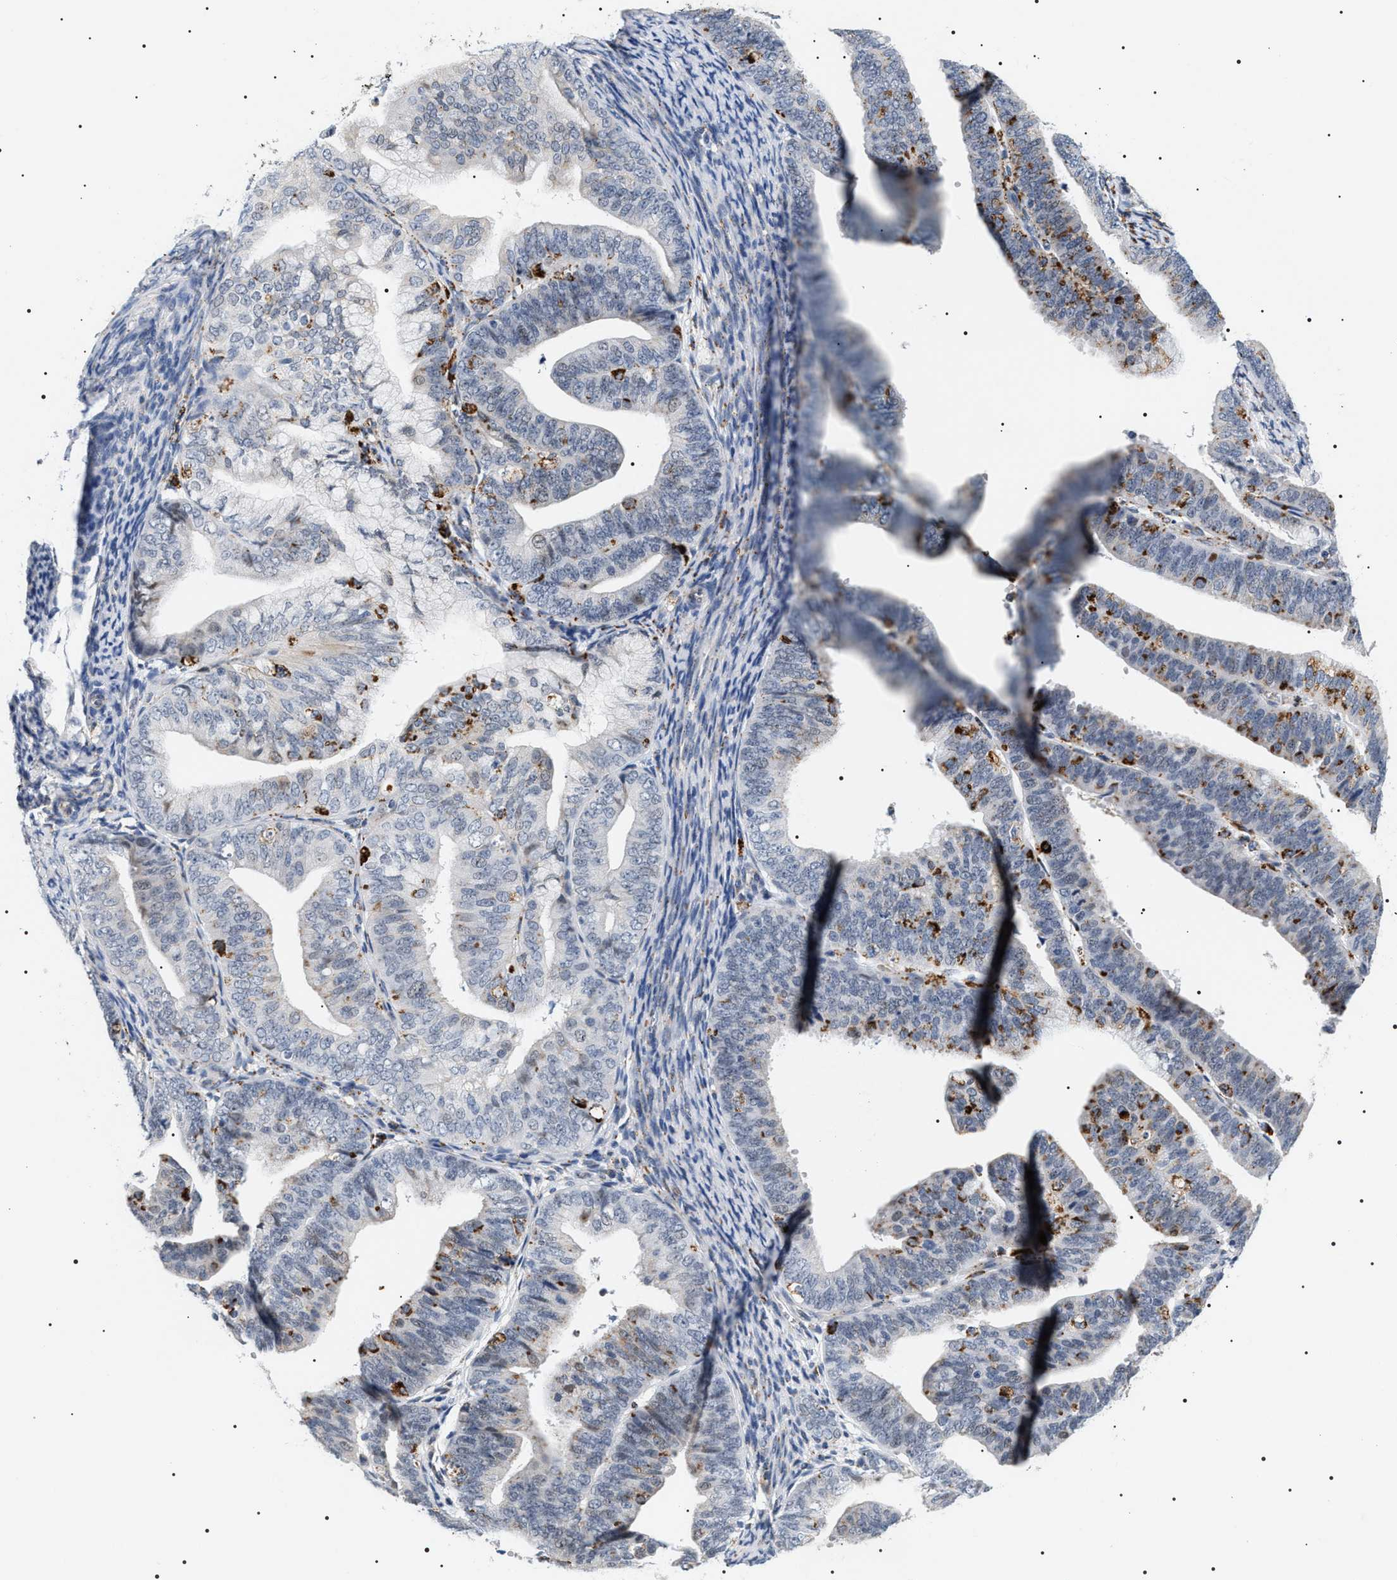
{"staining": {"intensity": "moderate", "quantity": "<25%", "location": "cytoplasmic/membranous"}, "tissue": "endometrial cancer", "cell_type": "Tumor cells", "image_type": "cancer", "snomed": [{"axis": "morphology", "description": "Adenocarcinoma, NOS"}, {"axis": "topography", "description": "Endometrium"}], "caption": "Endometrial cancer (adenocarcinoma) stained with IHC shows moderate cytoplasmic/membranous expression in approximately <25% of tumor cells.", "gene": "HSD17B11", "patient": {"sex": "female", "age": 63}}